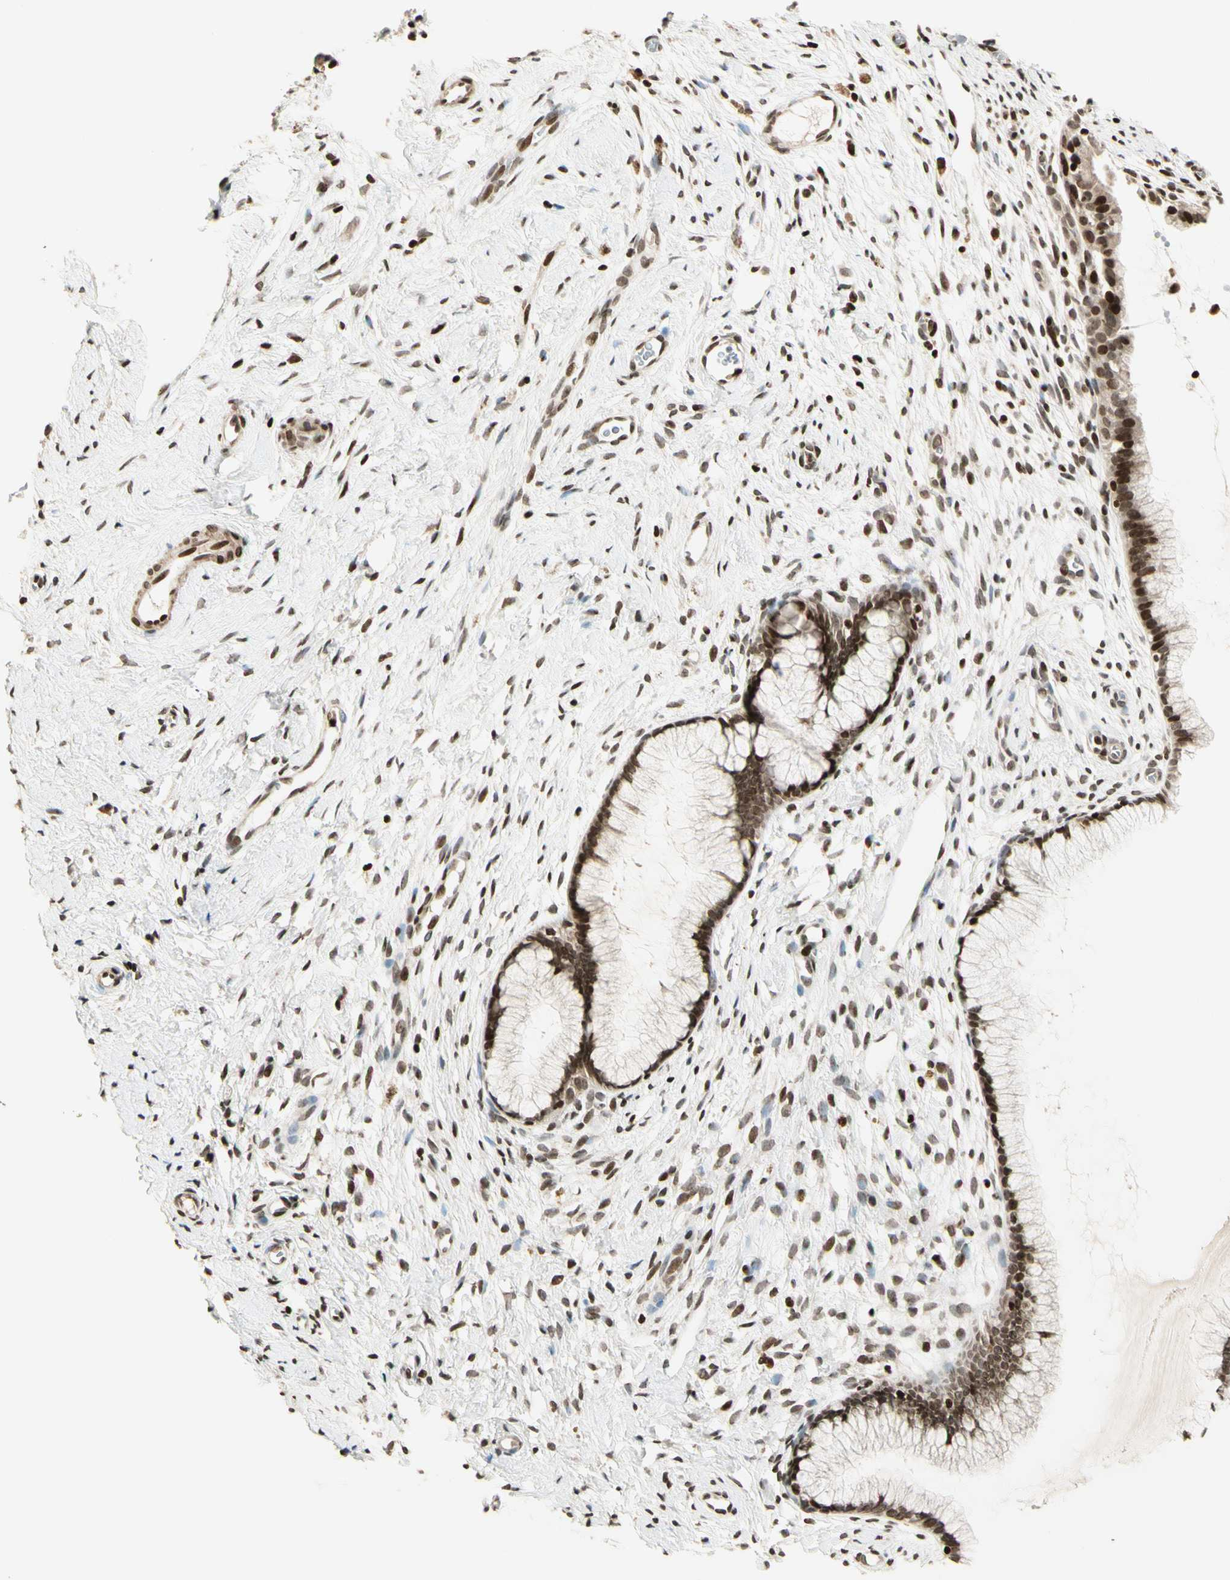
{"staining": {"intensity": "strong", "quantity": ">75%", "location": "nuclear"}, "tissue": "cervix", "cell_type": "Glandular cells", "image_type": "normal", "snomed": [{"axis": "morphology", "description": "Normal tissue, NOS"}, {"axis": "topography", "description": "Cervix"}], "caption": "An image showing strong nuclear expression in about >75% of glandular cells in unremarkable cervix, as visualized by brown immunohistochemical staining.", "gene": "TSHZ3", "patient": {"sex": "female", "age": 65}}